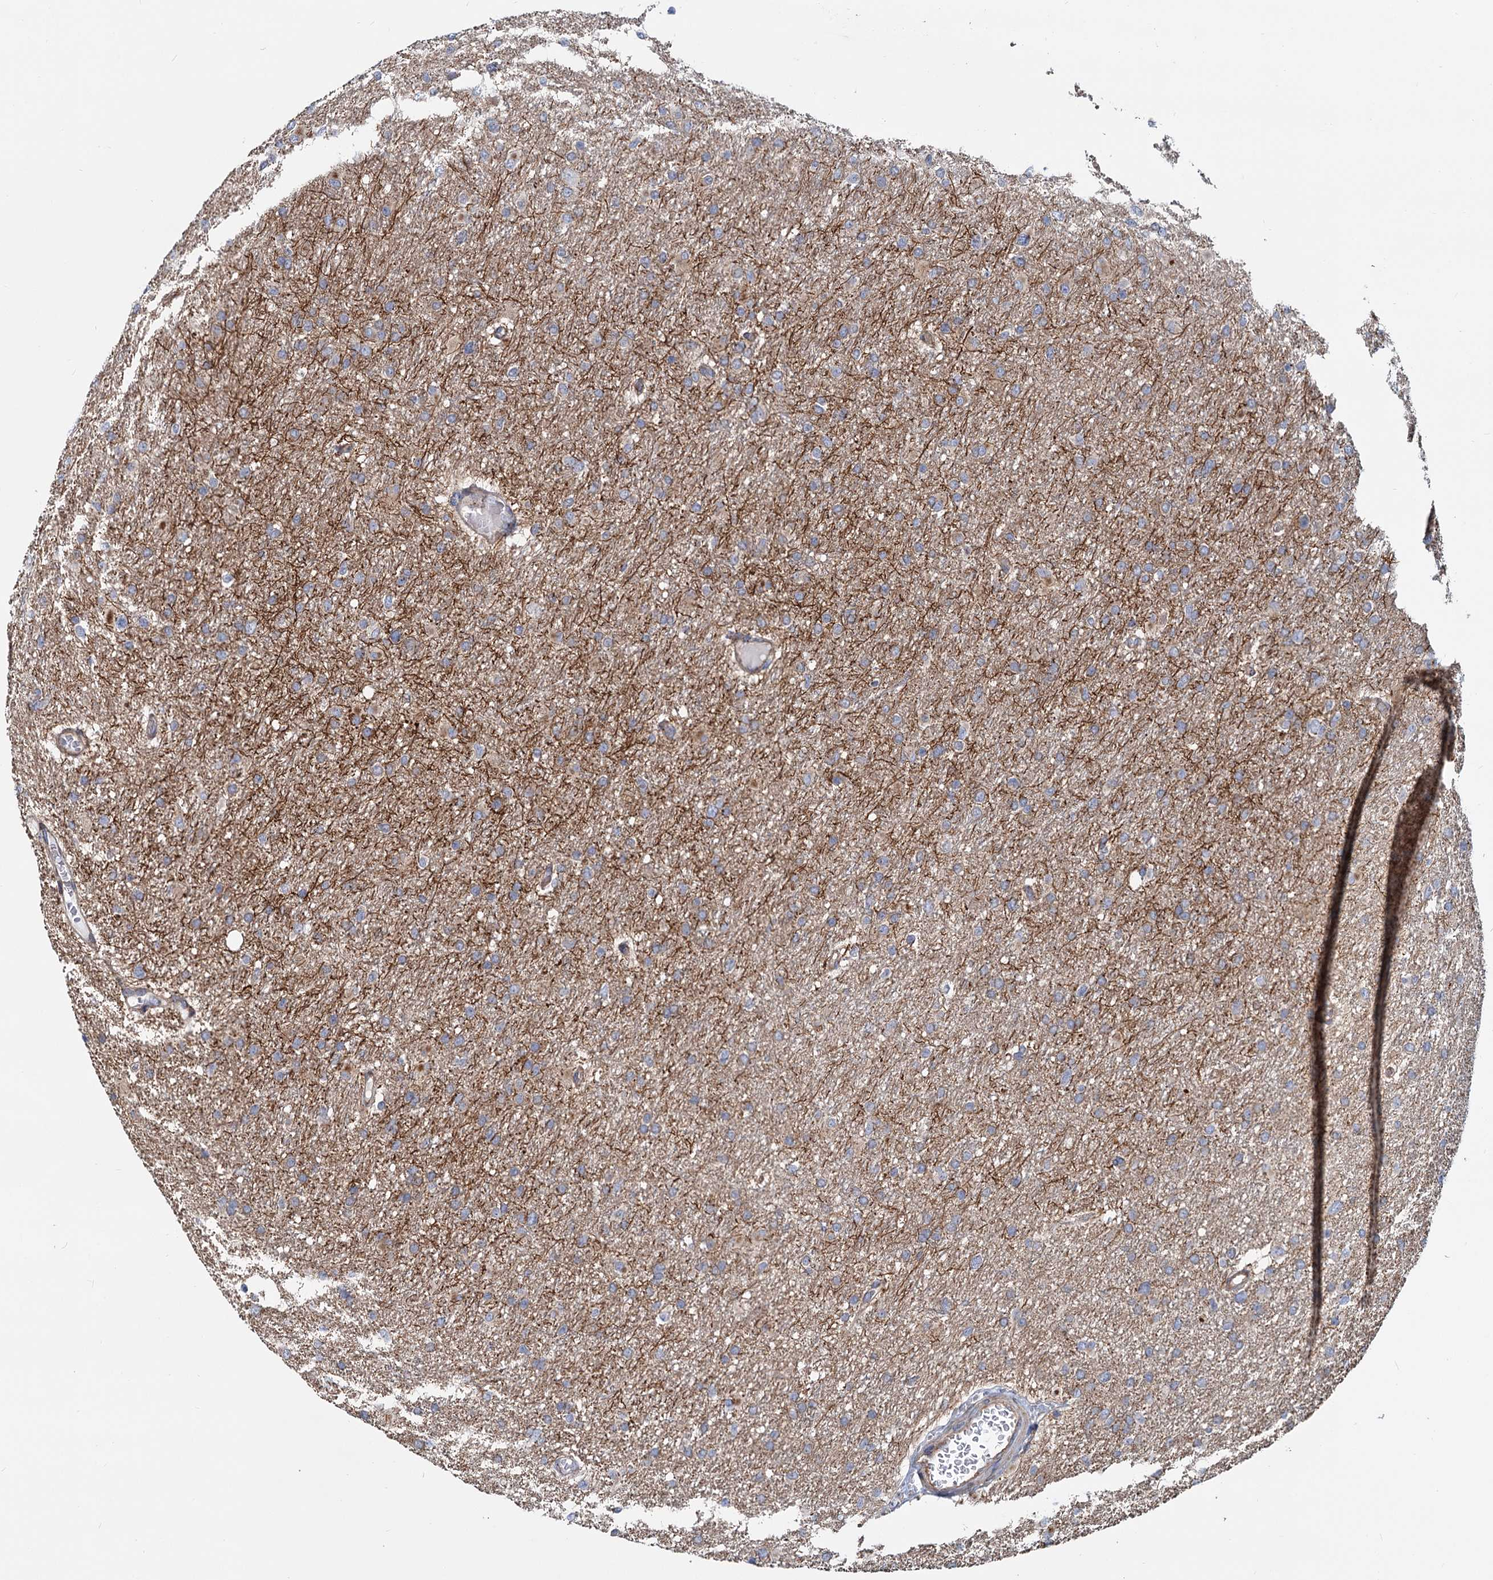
{"staining": {"intensity": "weak", "quantity": "25%-75%", "location": "cytoplasmic/membranous"}, "tissue": "glioma", "cell_type": "Tumor cells", "image_type": "cancer", "snomed": [{"axis": "morphology", "description": "Glioma, malignant, High grade"}, {"axis": "topography", "description": "Cerebral cortex"}], "caption": "Immunohistochemistry micrograph of neoplastic tissue: malignant glioma (high-grade) stained using IHC demonstrates low levels of weak protein expression localized specifically in the cytoplasmic/membranous of tumor cells, appearing as a cytoplasmic/membranous brown color.", "gene": "PSEN1", "patient": {"sex": "female", "age": 36}}